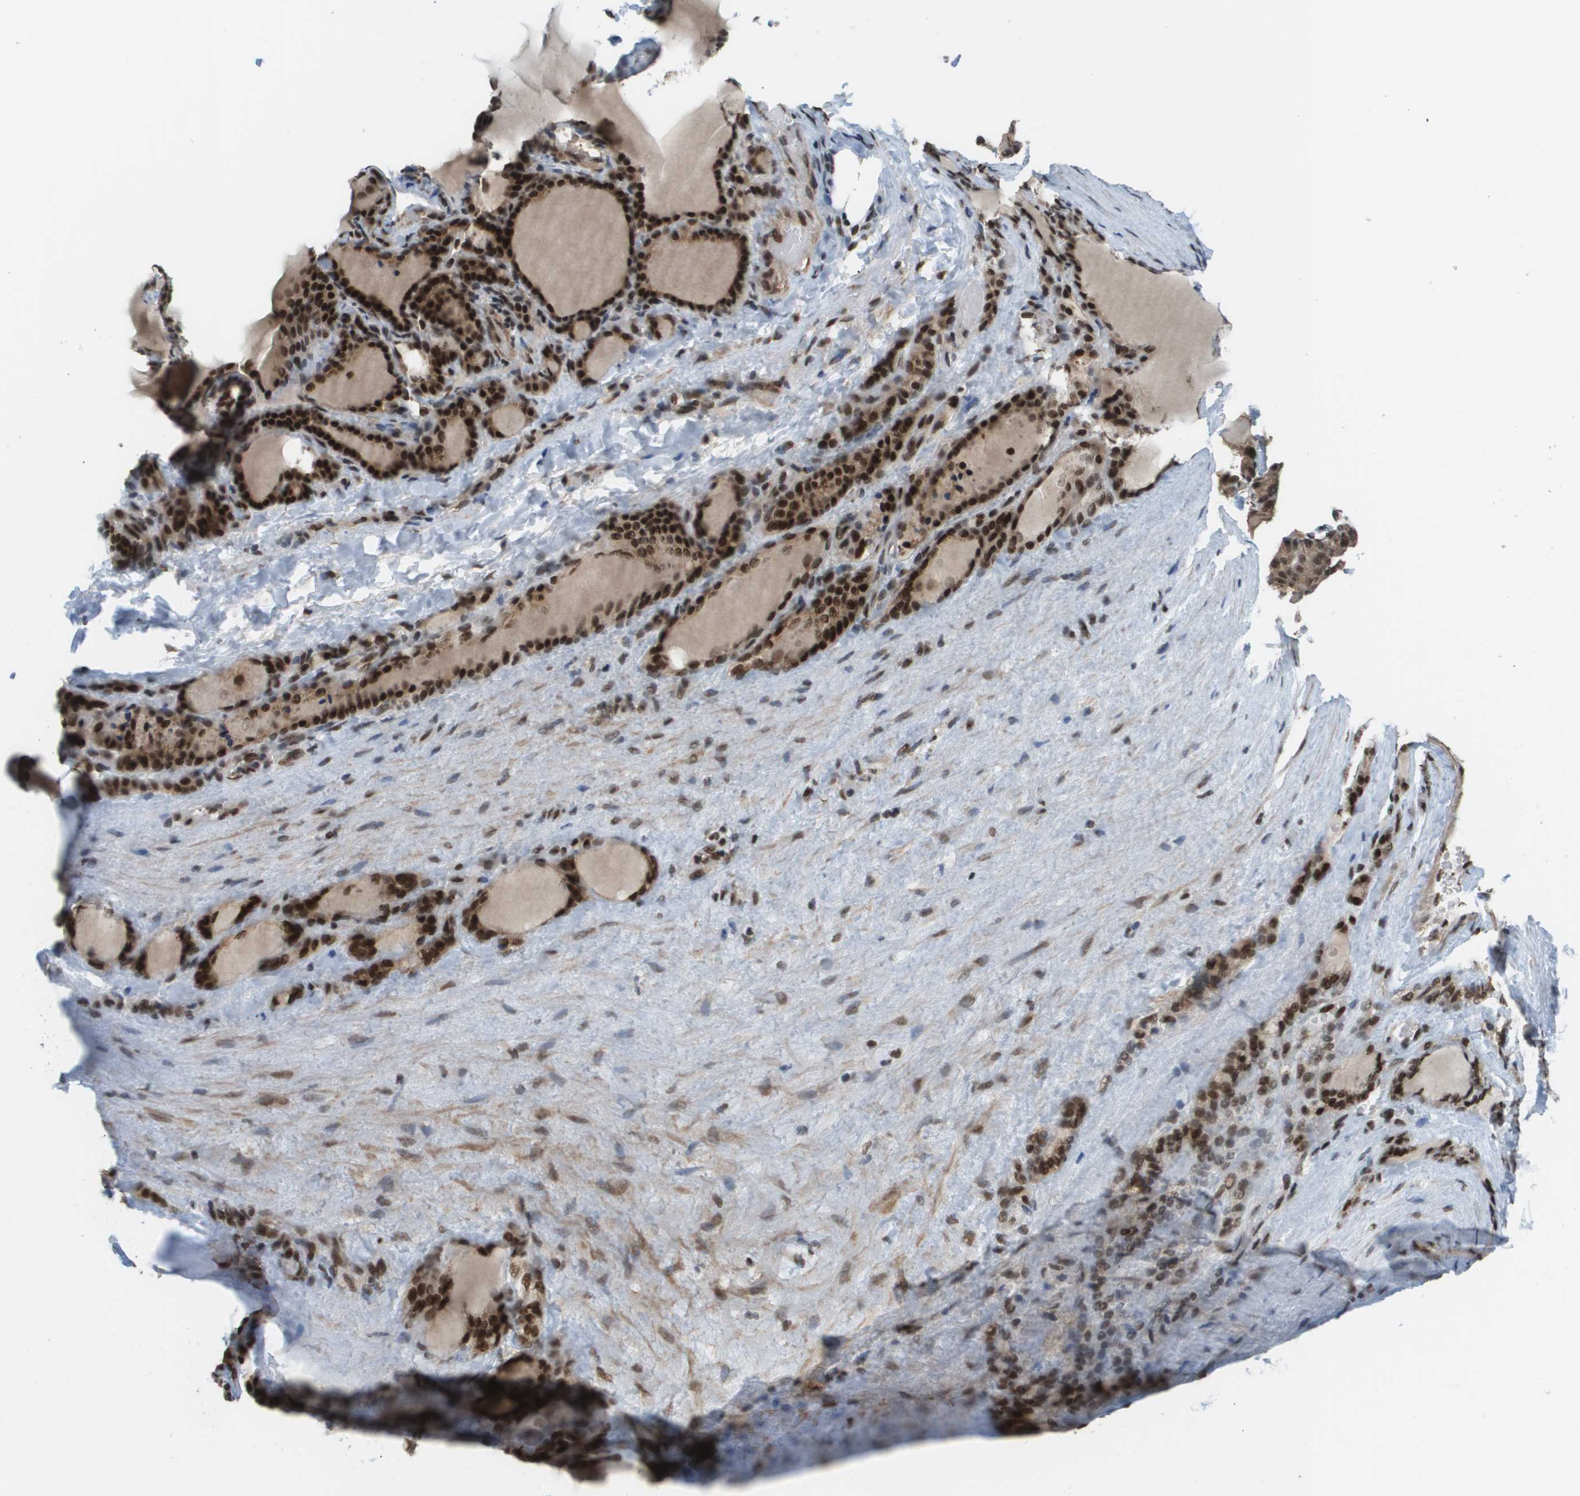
{"staining": {"intensity": "strong", "quantity": ">75%", "location": "cytoplasmic/membranous,nuclear"}, "tissue": "thyroid gland", "cell_type": "Glandular cells", "image_type": "normal", "snomed": [{"axis": "morphology", "description": "Normal tissue, NOS"}, {"axis": "topography", "description": "Thyroid gland"}], "caption": "Thyroid gland stained with IHC displays strong cytoplasmic/membranous,nuclear positivity in about >75% of glandular cells.", "gene": "PRCC", "patient": {"sex": "female", "age": 28}}